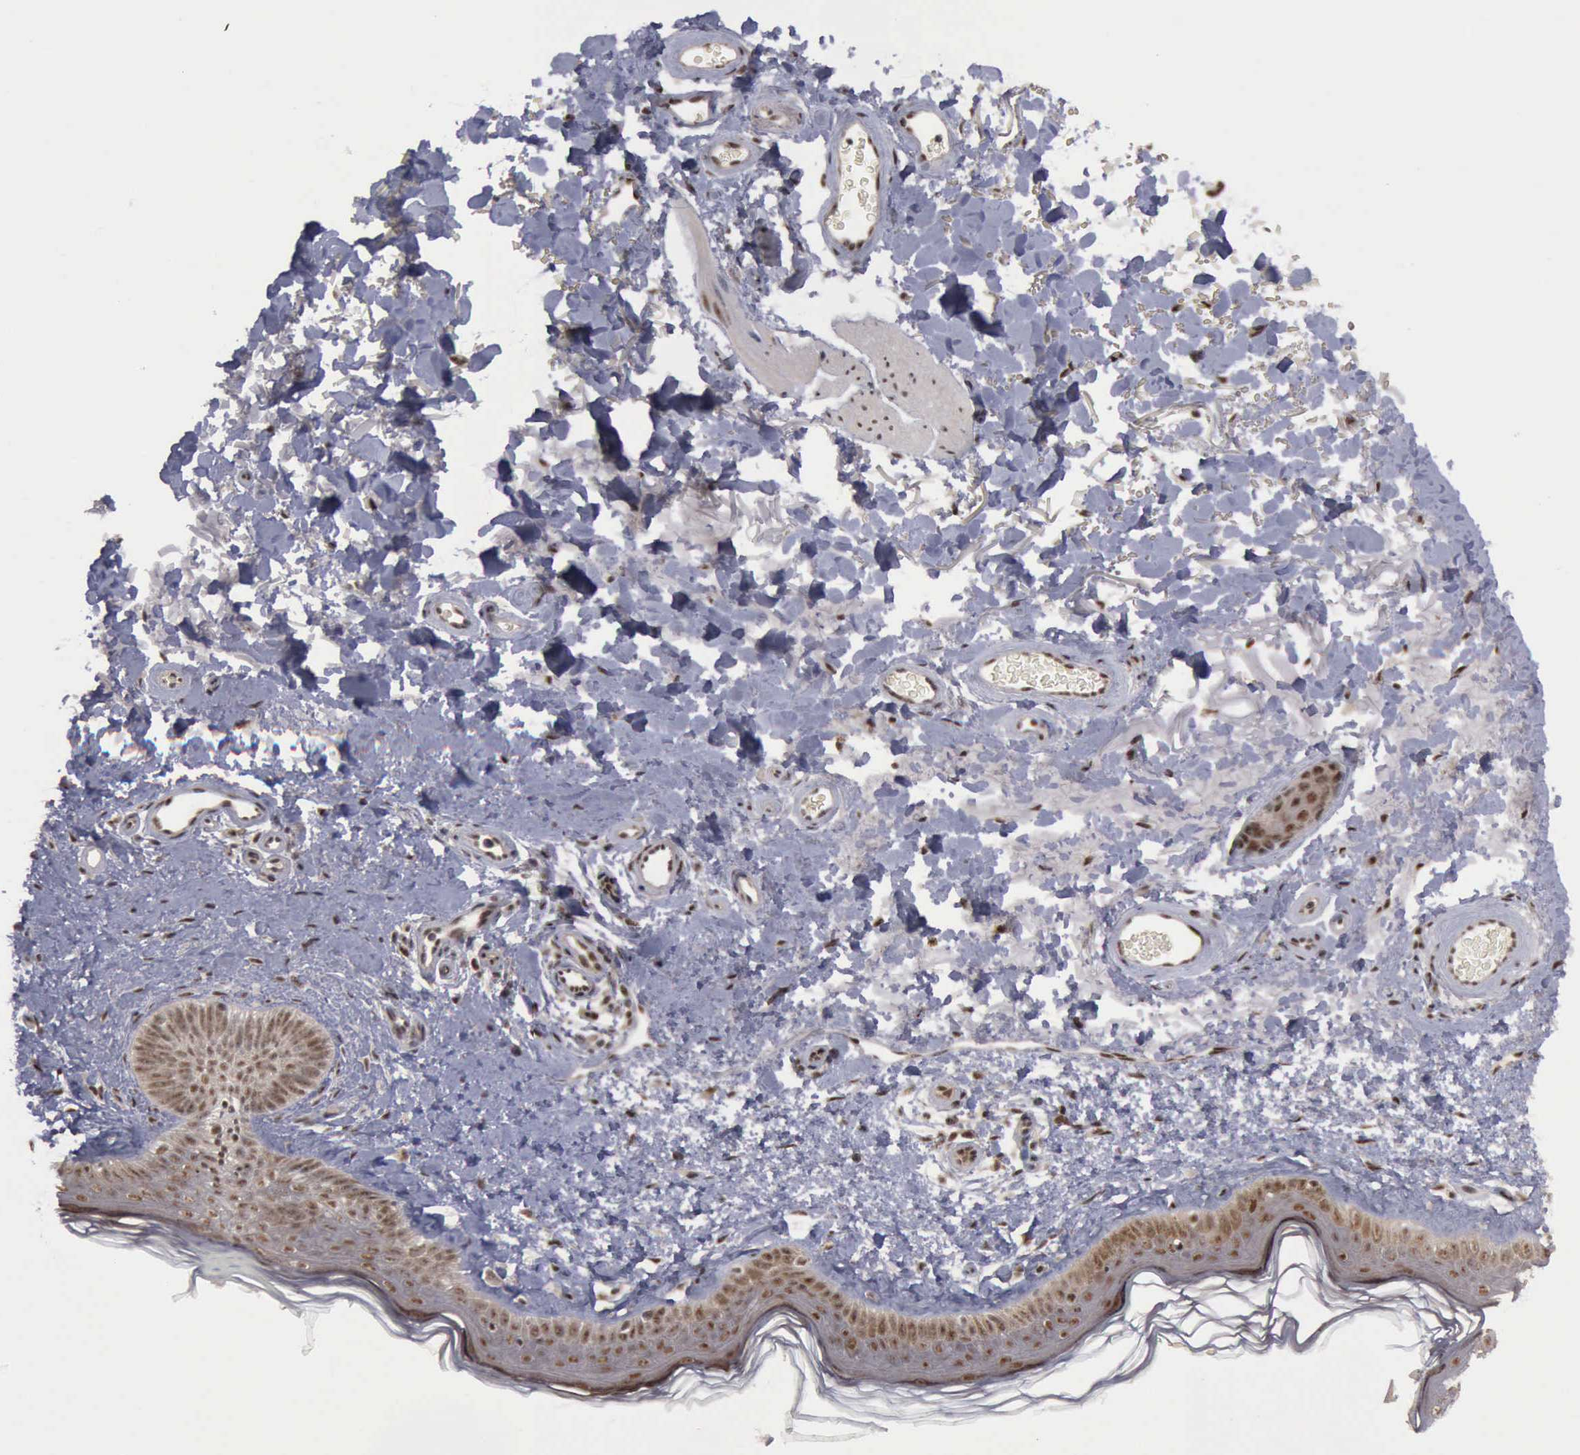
{"staining": {"intensity": "weak", "quantity": ">75%", "location": "nuclear"}, "tissue": "skin", "cell_type": "Fibroblasts", "image_type": "normal", "snomed": [{"axis": "morphology", "description": "Normal tissue, NOS"}, {"axis": "topography", "description": "Skin"}], "caption": "A high-resolution photomicrograph shows immunohistochemistry (IHC) staining of unremarkable skin, which shows weak nuclear positivity in approximately >75% of fibroblasts. The protein of interest is stained brown, and the nuclei are stained in blue (DAB (3,3'-diaminobenzidine) IHC with brightfield microscopy, high magnification).", "gene": "ATM", "patient": {"sex": "male", "age": 63}}